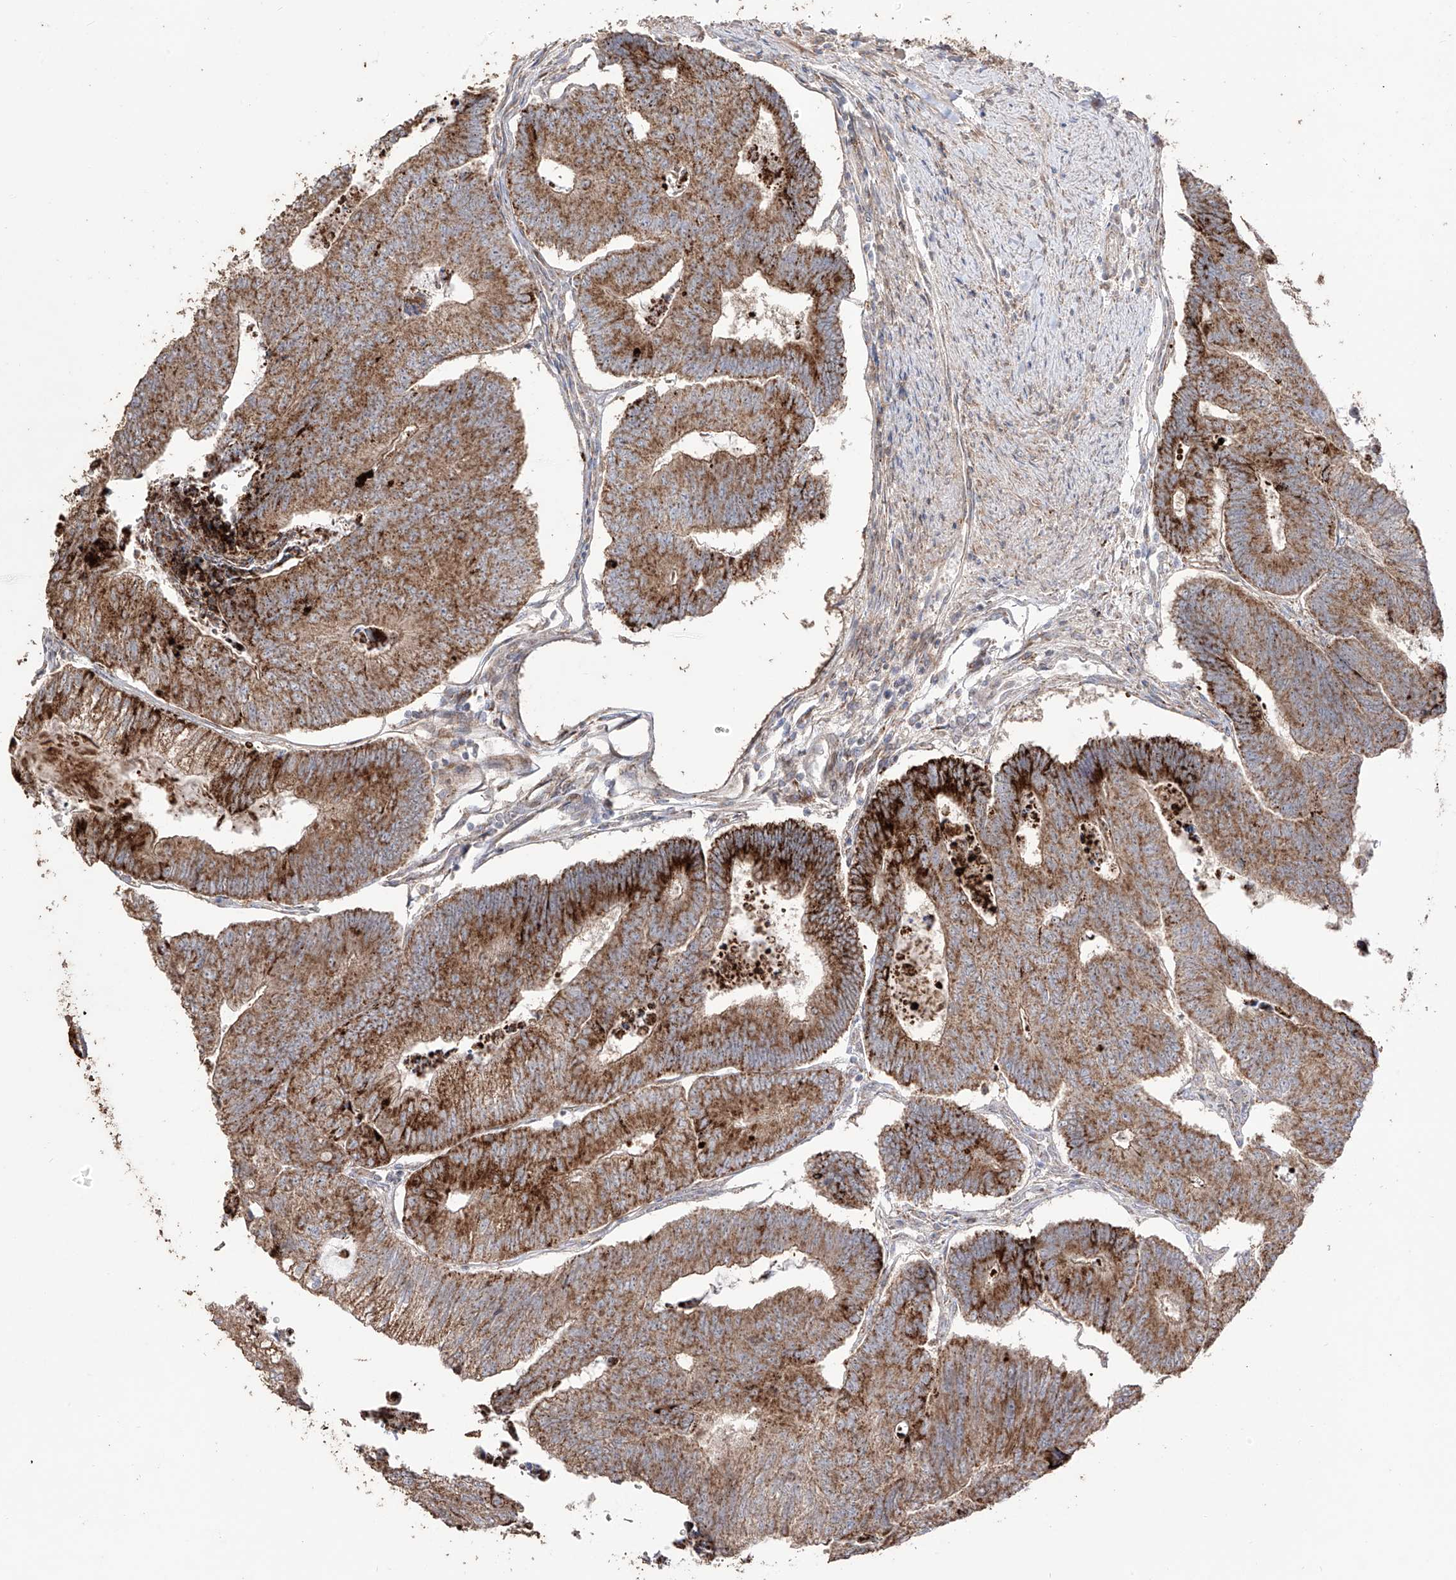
{"staining": {"intensity": "moderate", "quantity": ">75%", "location": "cytoplasmic/membranous"}, "tissue": "colorectal cancer", "cell_type": "Tumor cells", "image_type": "cancer", "snomed": [{"axis": "morphology", "description": "Adenocarcinoma, NOS"}, {"axis": "topography", "description": "Colon"}], "caption": "This is a histology image of immunohistochemistry (IHC) staining of adenocarcinoma (colorectal), which shows moderate positivity in the cytoplasmic/membranous of tumor cells.", "gene": "YKT6", "patient": {"sex": "female", "age": 67}}